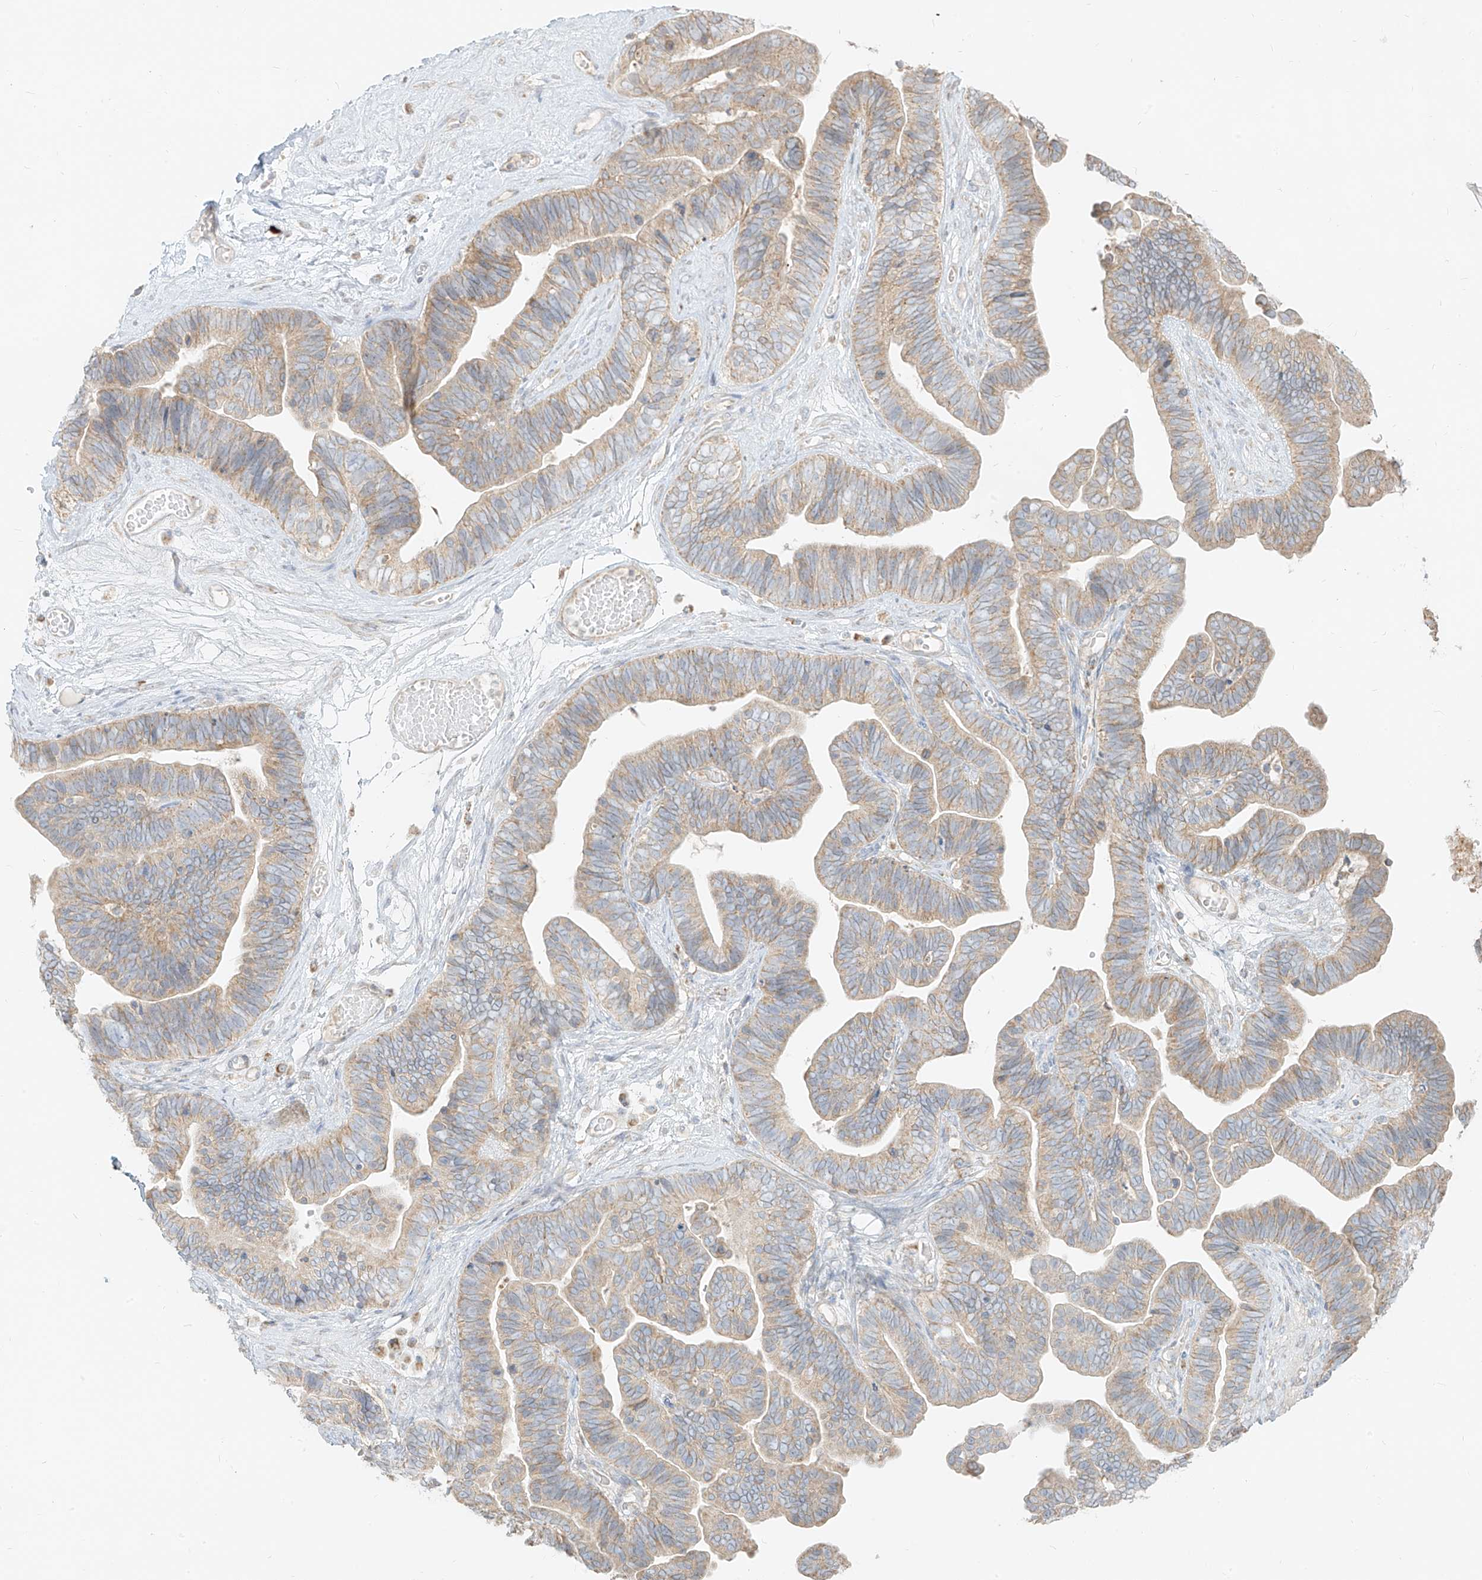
{"staining": {"intensity": "weak", "quantity": "25%-75%", "location": "cytoplasmic/membranous"}, "tissue": "ovarian cancer", "cell_type": "Tumor cells", "image_type": "cancer", "snomed": [{"axis": "morphology", "description": "Cystadenocarcinoma, serous, NOS"}, {"axis": "topography", "description": "Ovary"}], "caption": "Protein staining of ovarian cancer (serous cystadenocarcinoma) tissue exhibits weak cytoplasmic/membranous expression in about 25%-75% of tumor cells.", "gene": "ZIM3", "patient": {"sex": "female", "age": 56}}